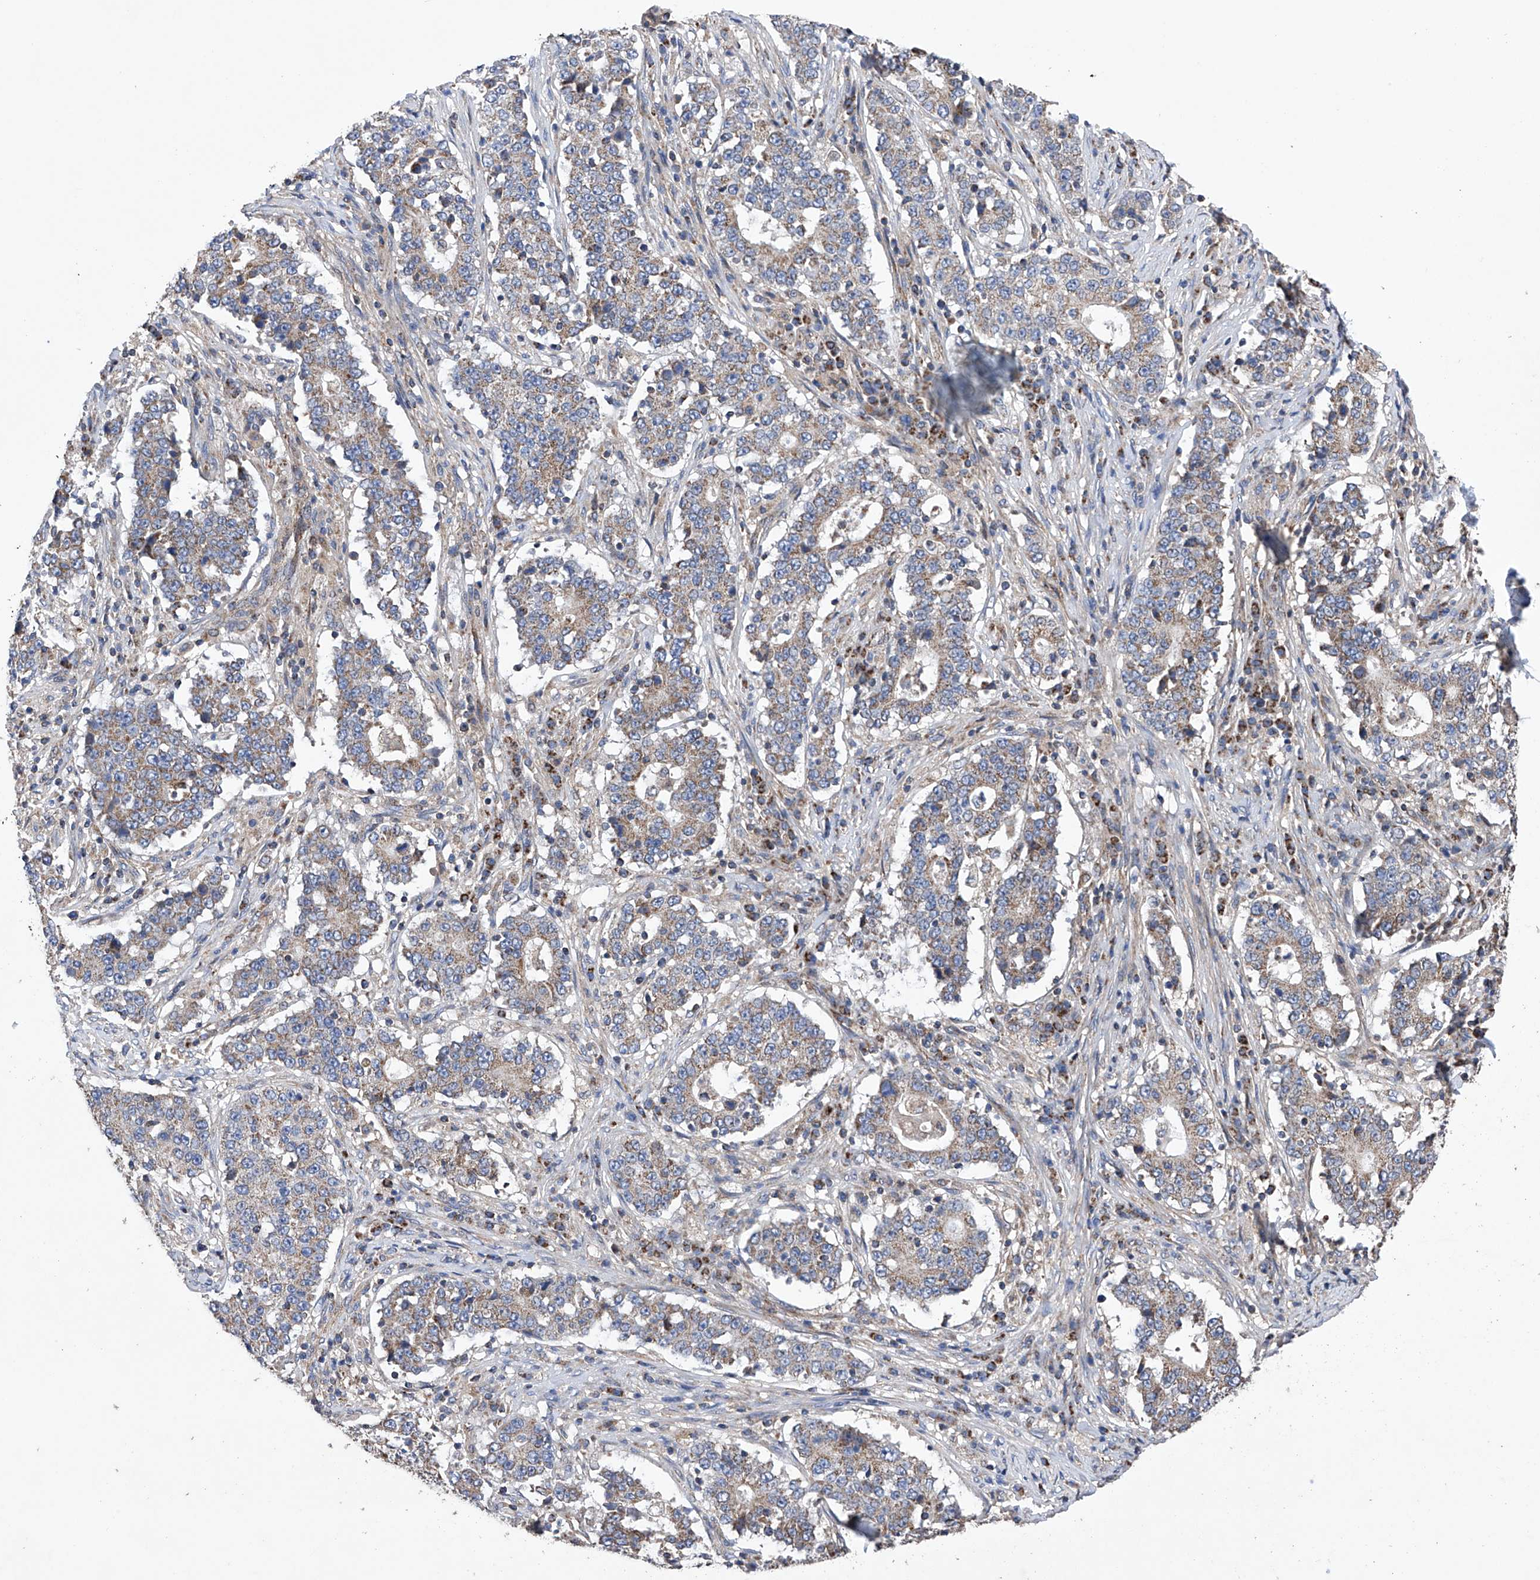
{"staining": {"intensity": "weak", "quantity": ">75%", "location": "cytoplasmic/membranous"}, "tissue": "stomach cancer", "cell_type": "Tumor cells", "image_type": "cancer", "snomed": [{"axis": "morphology", "description": "Adenocarcinoma, NOS"}, {"axis": "topography", "description": "Stomach"}], "caption": "A low amount of weak cytoplasmic/membranous positivity is identified in approximately >75% of tumor cells in stomach cancer tissue.", "gene": "EFCAB2", "patient": {"sex": "male", "age": 59}}